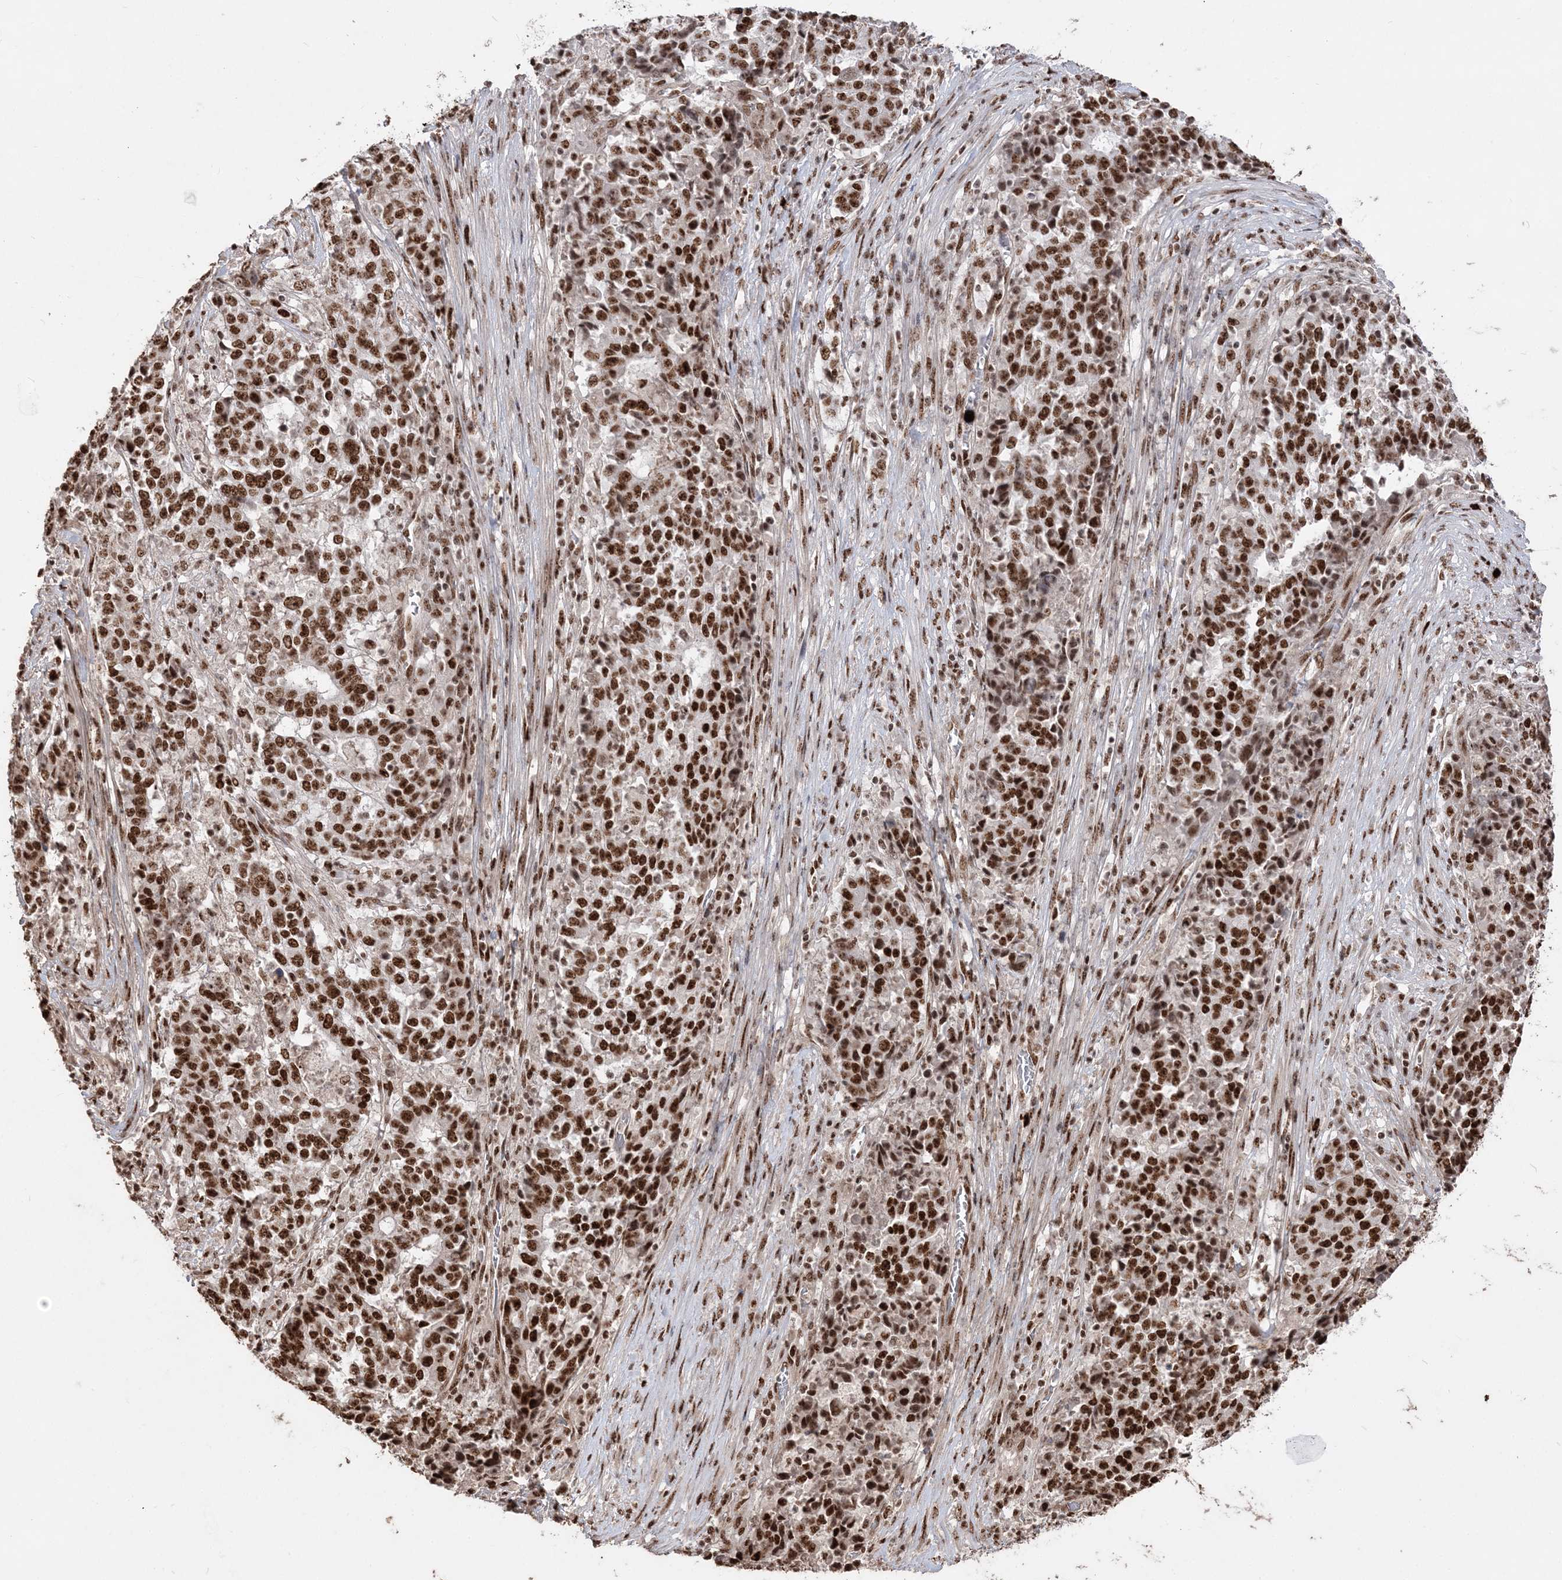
{"staining": {"intensity": "strong", "quantity": ">75%", "location": "nuclear"}, "tissue": "stomach cancer", "cell_type": "Tumor cells", "image_type": "cancer", "snomed": [{"axis": "morphology", "description": "Adenocarcinoma, NOS"}, {"axis": "topography", "description": "Stomach"}], "caption": "High-magnification brightfield microscopy of stomach adenocarcinoma stained with DAB (brown) and counterstained with hematoxylin (blue). tumor cells exhibit strong nuclear positivity is identified in about>75% of cells.", "gene": "RBM17", "patient": {"sex": "male", "age": 59}}